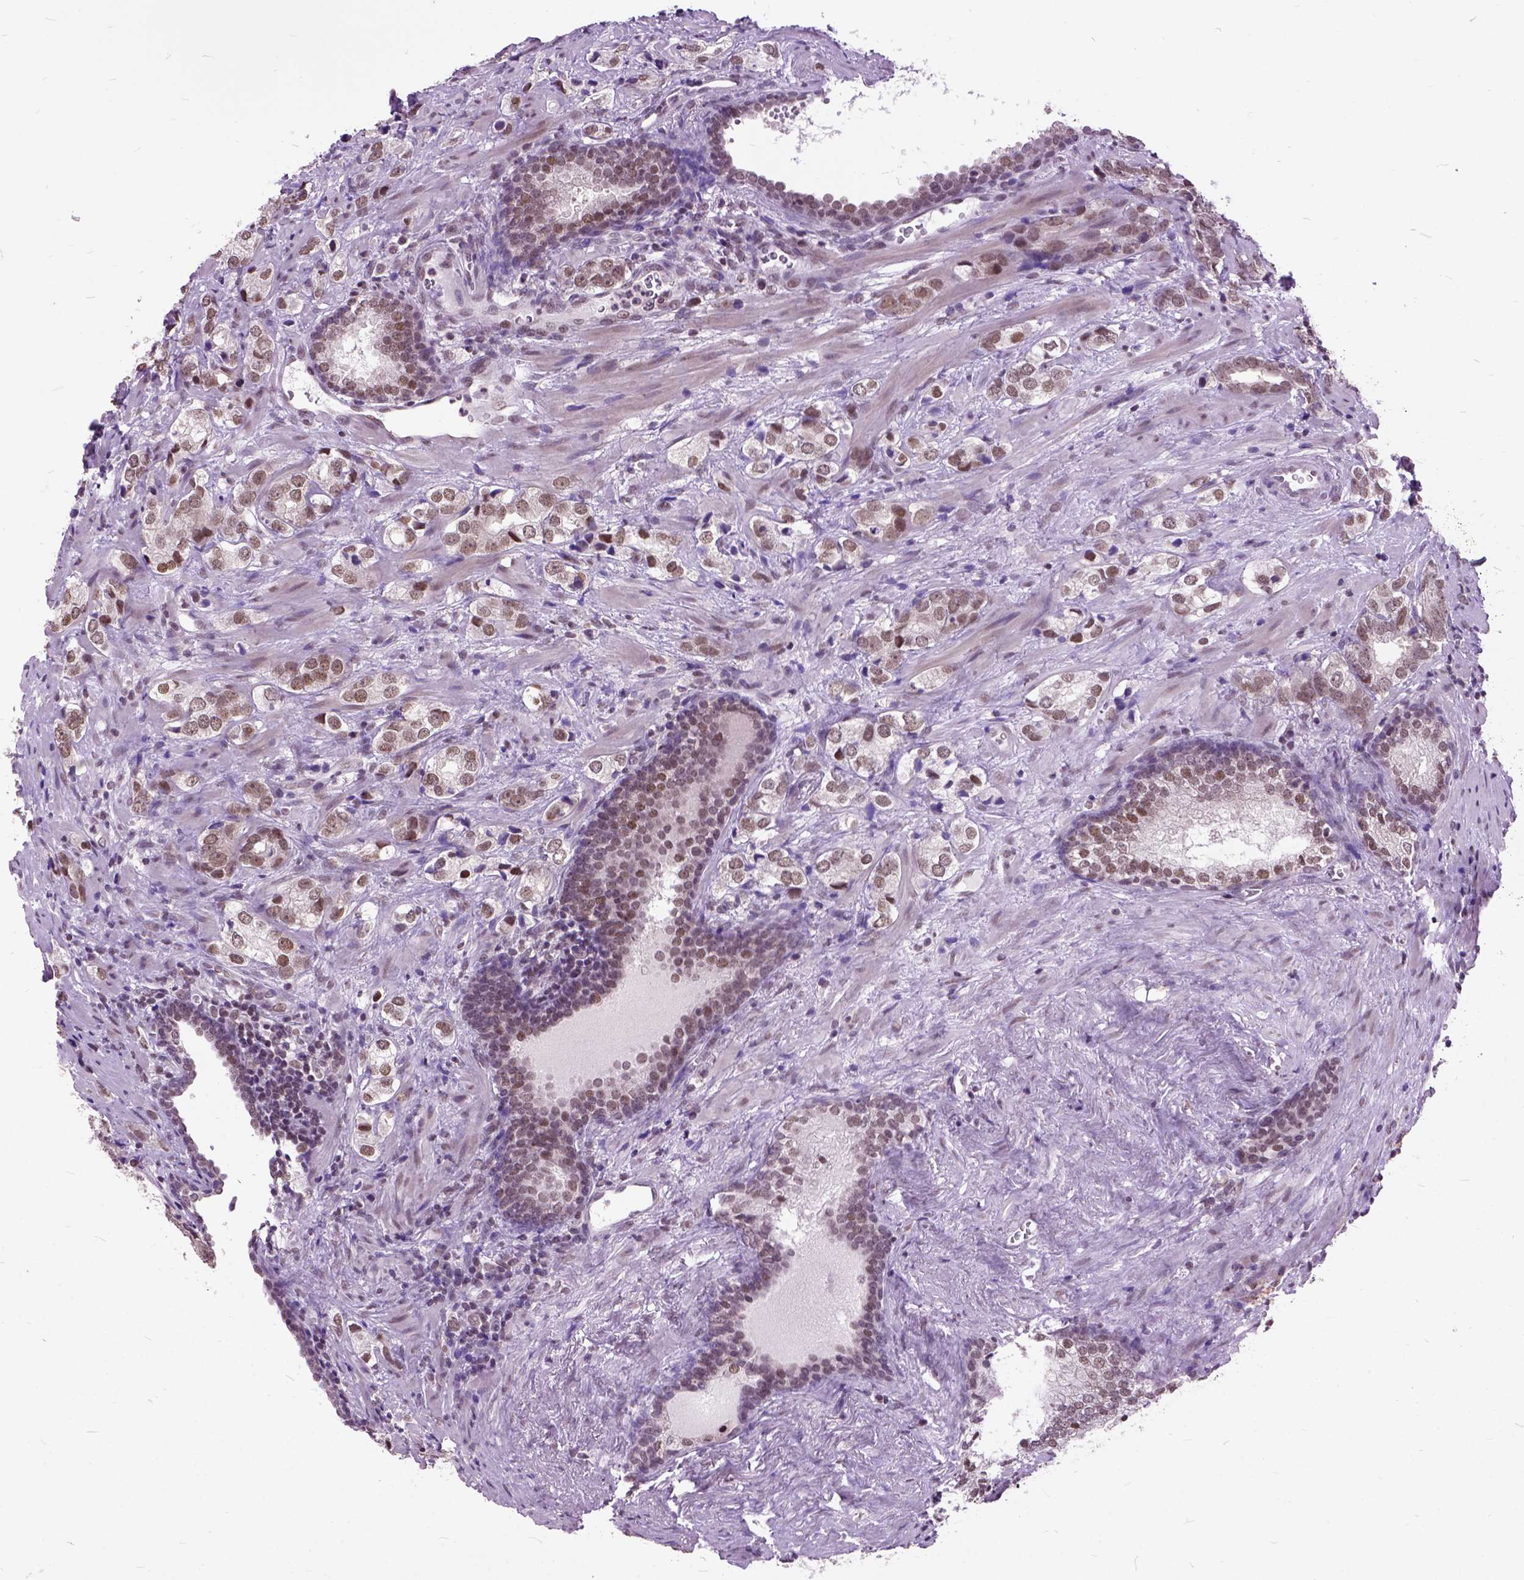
{"staining": {"intensity": "moderate", "quantity": ">75%", "location": "nuclear"}, "tissue": "prostate cancer", "cell_type": "Tumor cells", "image_type": "cancer", "snomed": [{"axis": "morphology", "description": "Adenocarcinoma, NOS"}, {"axis": "topography", "description": "Prostate and seminal vesicle, NOS"}], "caption": "Prostate adenocarcinoma stained with a protein marker displays moderate staining in tumor cells.", "gene": "ORC5", "patient": {"sex": "male", "age": 63}}